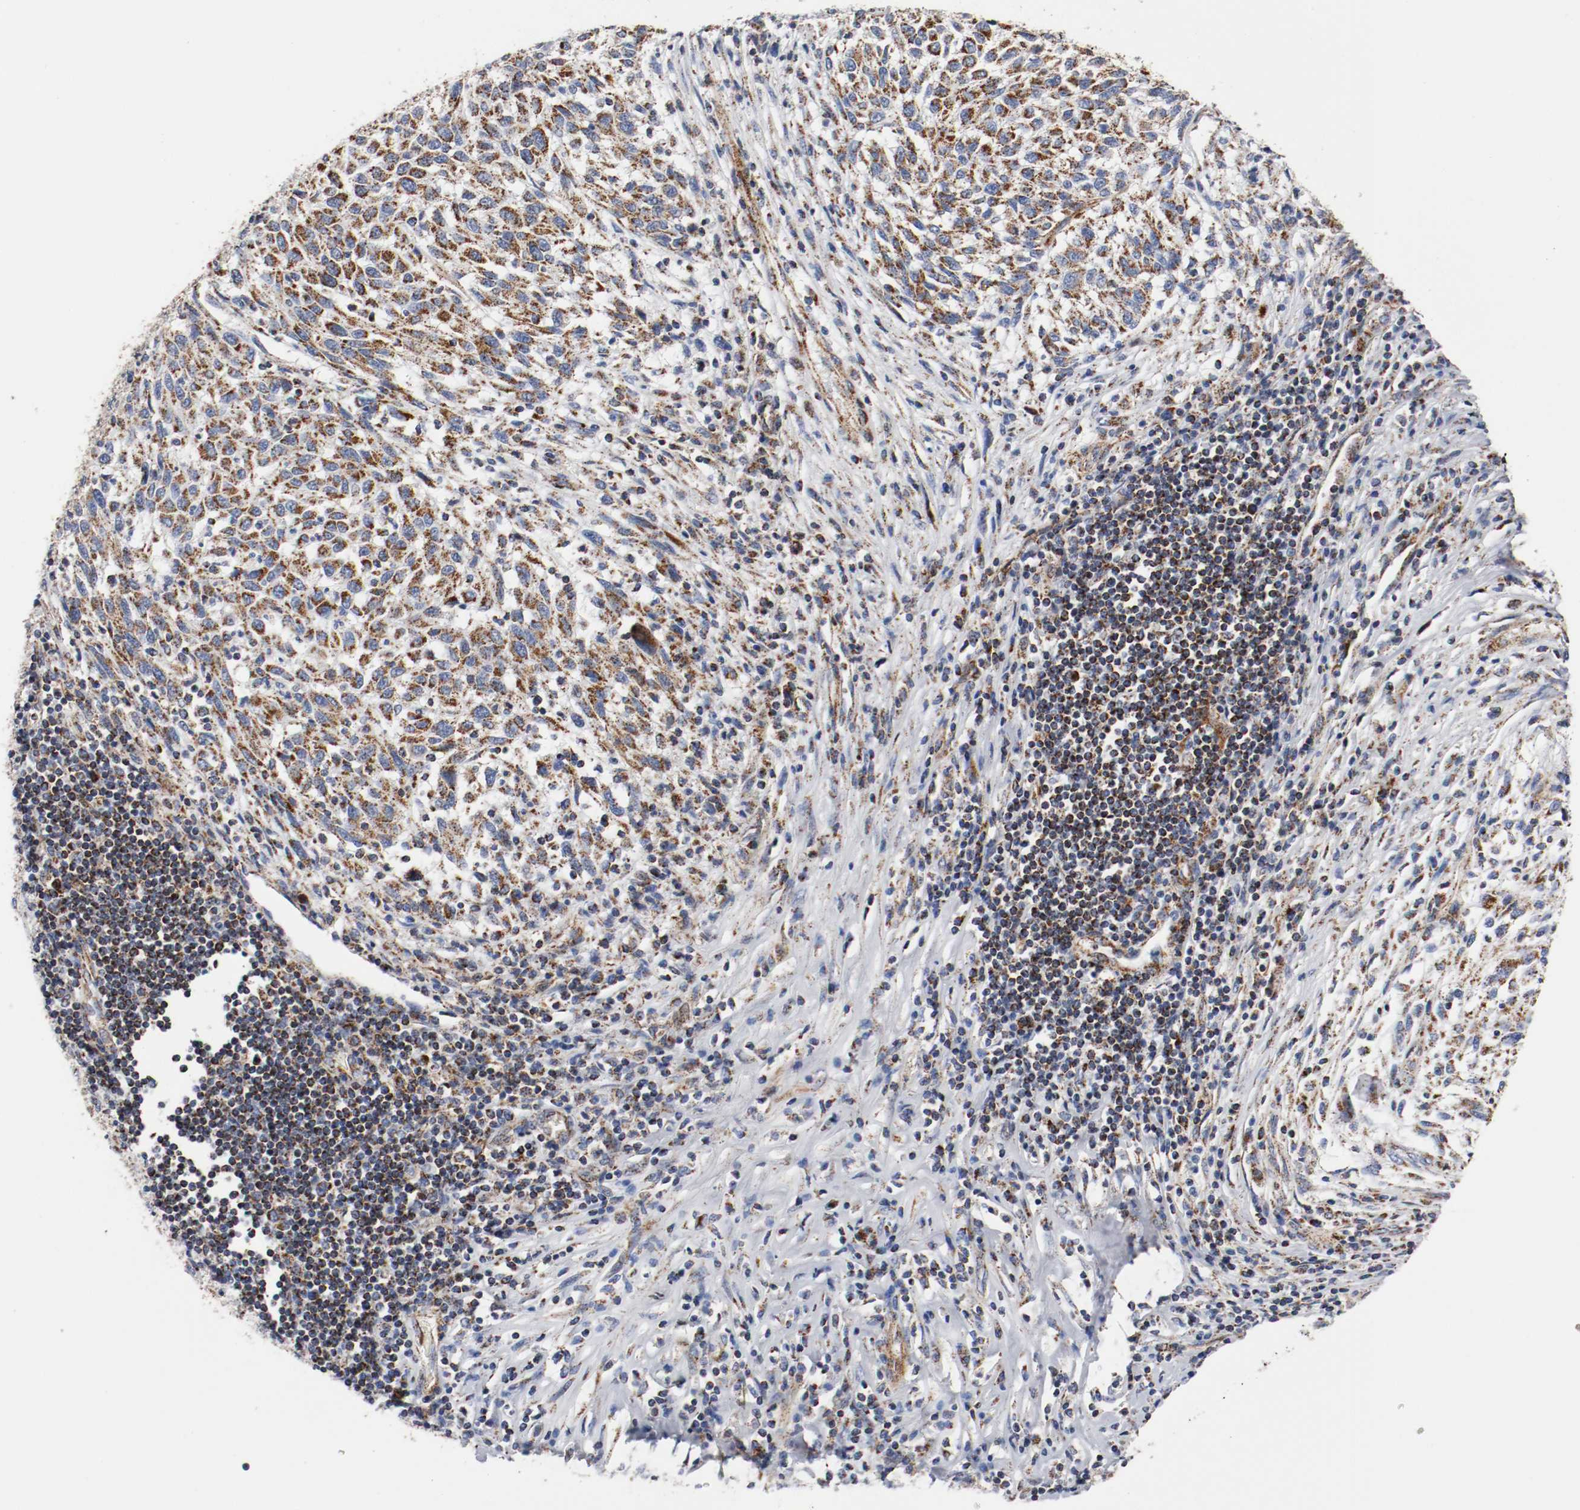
{"staining": {"intensity": "strong", "quantity": "25%-75%", "location": "cytoplasmic/membranous"}, "tissue": "melanoma", "cell_type": "Tumor cells", "image_type": "cancer", "snomed": [{"axis": "morphology", "description": "Malignant melanoma, Metastatic site"}, {"axis": "topography", "description": "Lymph node"}], "caption": "Human malignant melanoma (metastatic site) stained with a protein marker displays strong staining in tumor cells.", "gene": "TUBD1", "patient": {"sex": "male", "age": 61}}